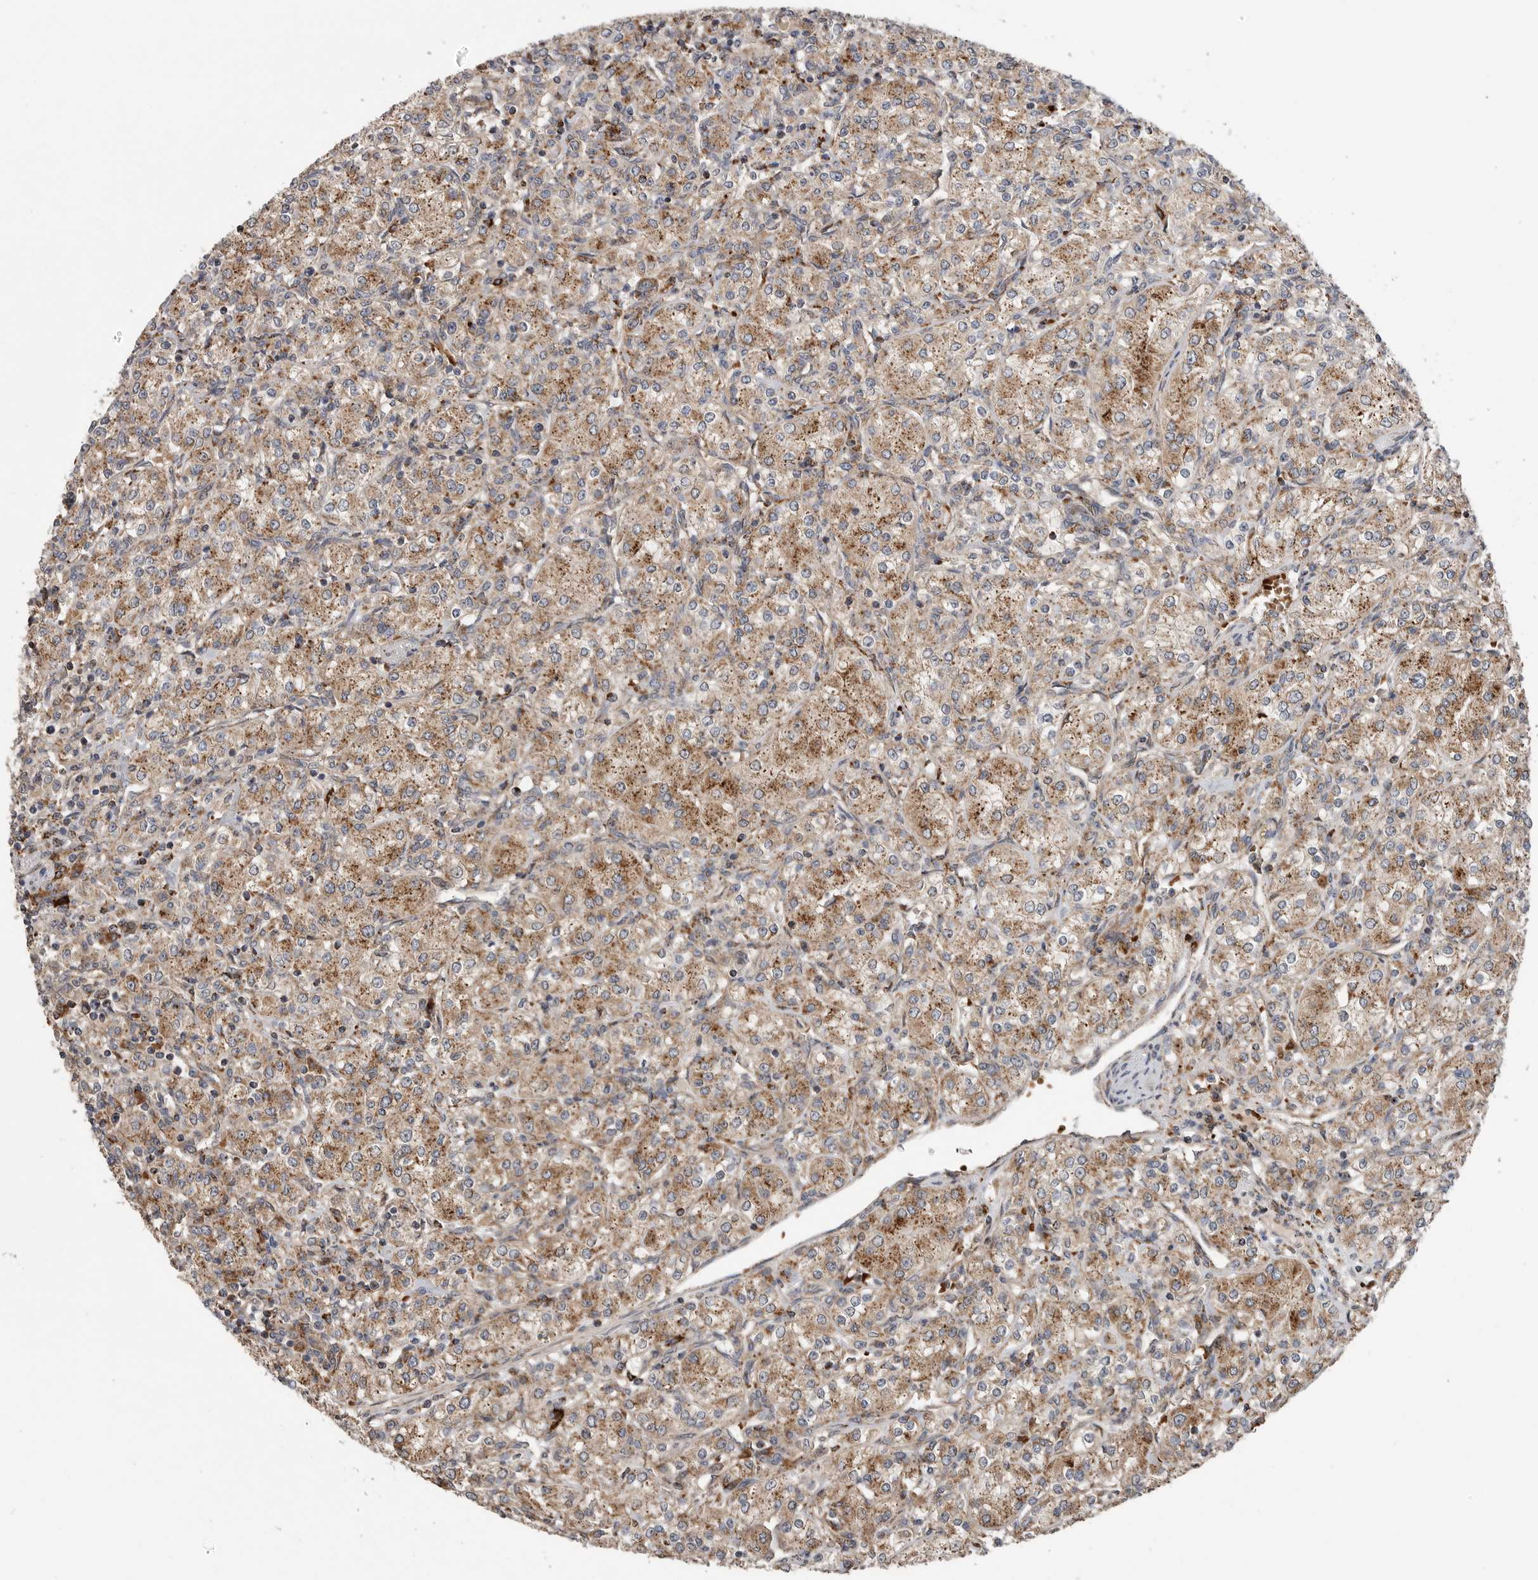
{"staining": {"intensity": "moderate", "quantity": ">75%", "location": "cytoplasmic/membranous"}, "tissue": "renal cancer", "cell_type": "Tumor cells", "image_type": "cancer", "snomed": [{"axis": "morphology", "description": "Adenocarcinoma, NOS"}, {"axis": "topography", "description": "Kidney"}], "caption": "Human renal cancer stained for a protein (brown) displays moderate cytoplasmic/membranous positive positivity in about >75% of tumor cells.", "gene": "GALNS", "patient": {"sex": "male", "age": 77}}